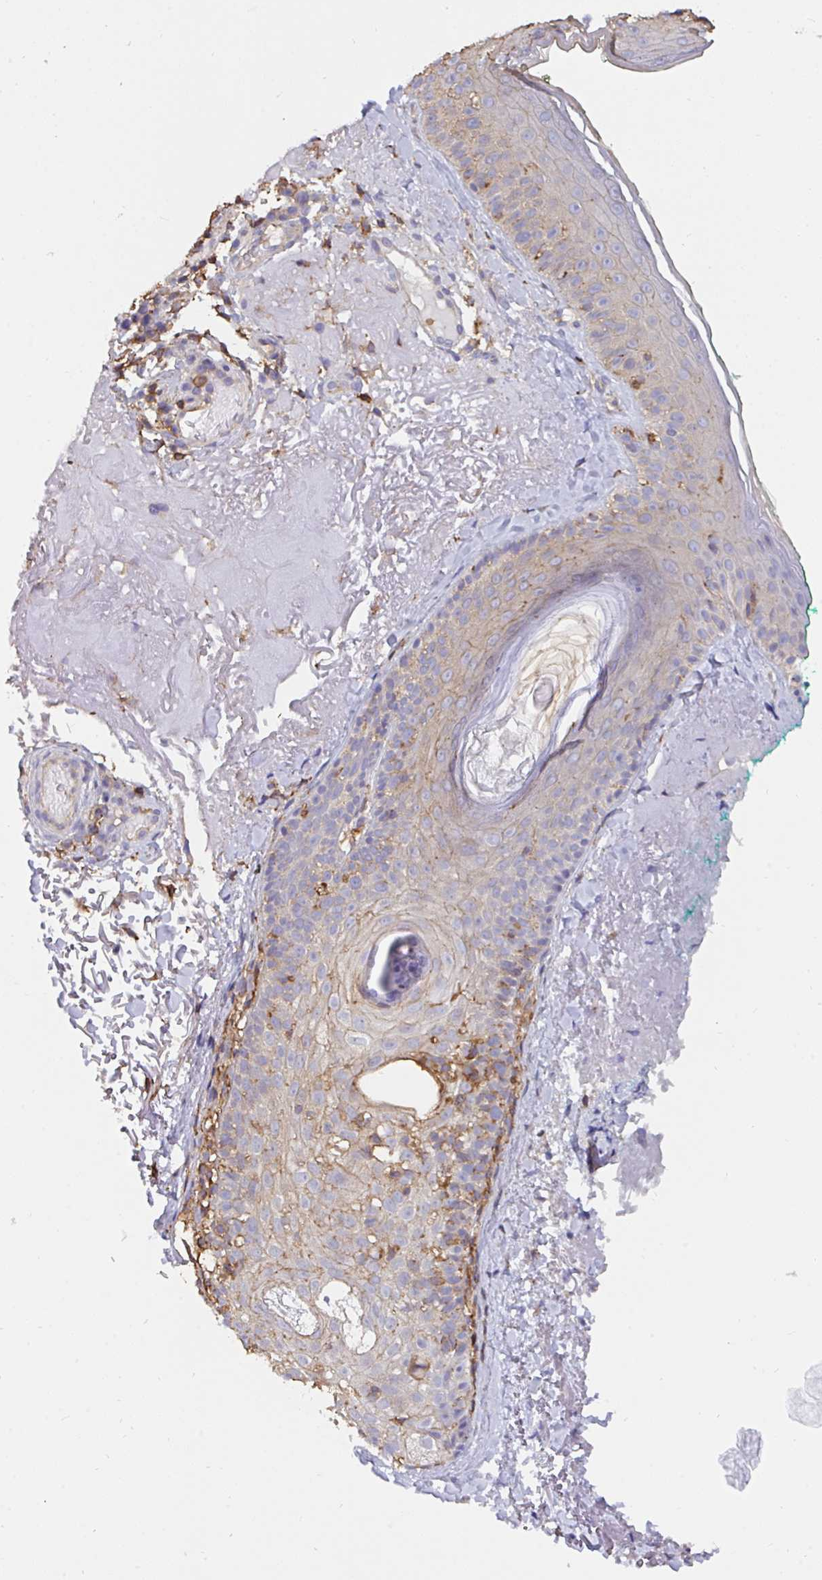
{"staining": {"intensity": "moderate", "quantity": "25%-75%", "location": "cytoplasmic/membranous"}, "tissue": "skin", "cell_type": "Fibroblasts", "image_type": "normal", "snomed": [{"axis": "morphology", "description": "Normal tissue, NOS"}, {"axis": "topography", "description": "Skin"}], "caption": "Immunohistochemical staining of unremarkable human skin reveals moderate cytoplasmic/membranous protein positivity in approximately 25%-75% of fibroblasts. (DAB (3,3'-diaminobenzidine) IHC, brown staining for protein, blue staining for nuclei).", "gene": "CFL1", "patient": {"sex": "male", "age": 73}}